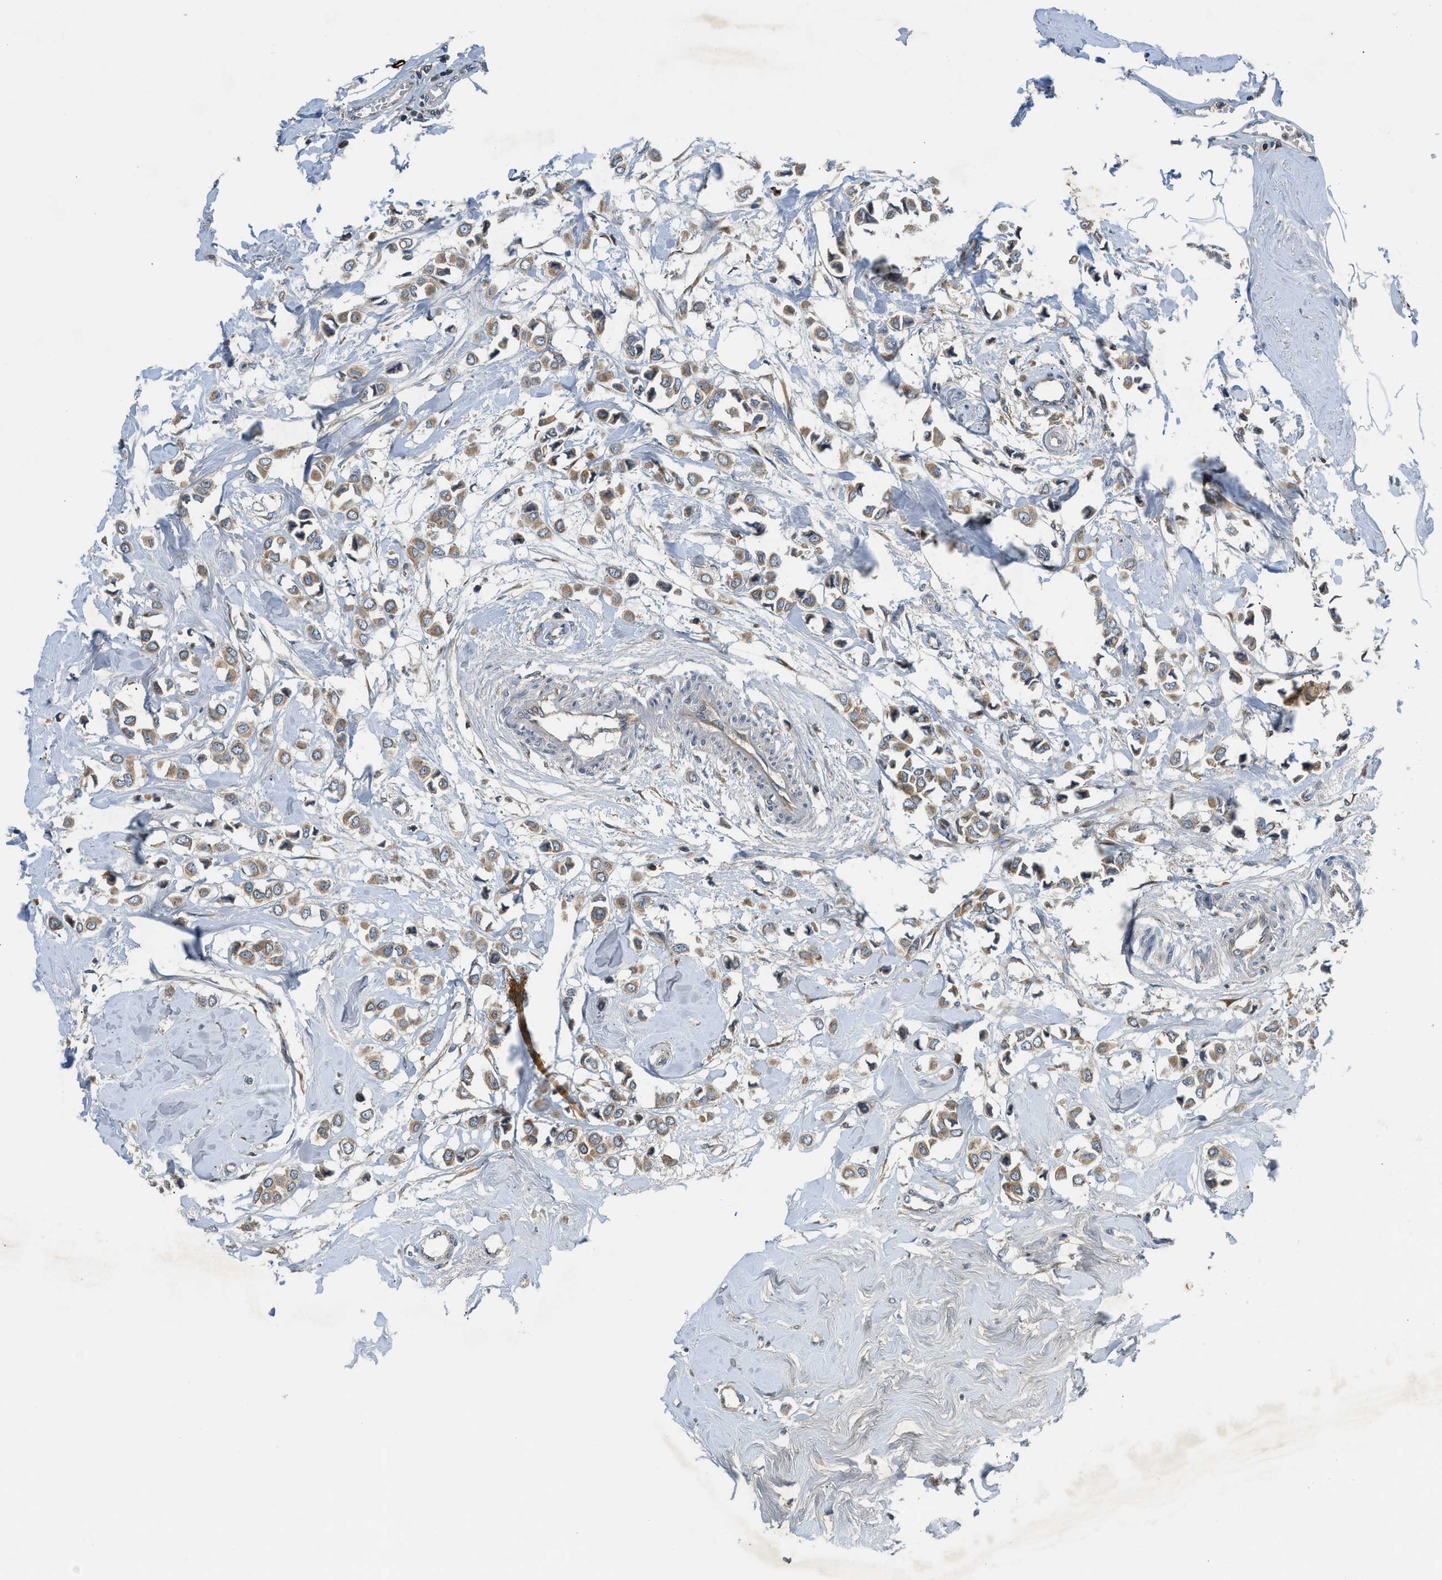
{"staining": {"intensity": "moderate", "quantity": ">75%", "location": "cytoplasmic/membranous"}, "tissue": "breast cancer", "cell_type": "Tumor cells", "image_type": "cancer", "snomed": [{"axis": "morphology", "description": "Lobular carcinoma"}, {"axis": "topography", "description": "Breast"}], "caption": "A brown stain highlights moderate cytoplasmic/membranous positivity of a protein in human breast cancer (lobular carcinoma) tumor cells. Nuclei are stained in blue.", "gene": "PAFAH2", "patient": {"sex": "female", "age": 51}}